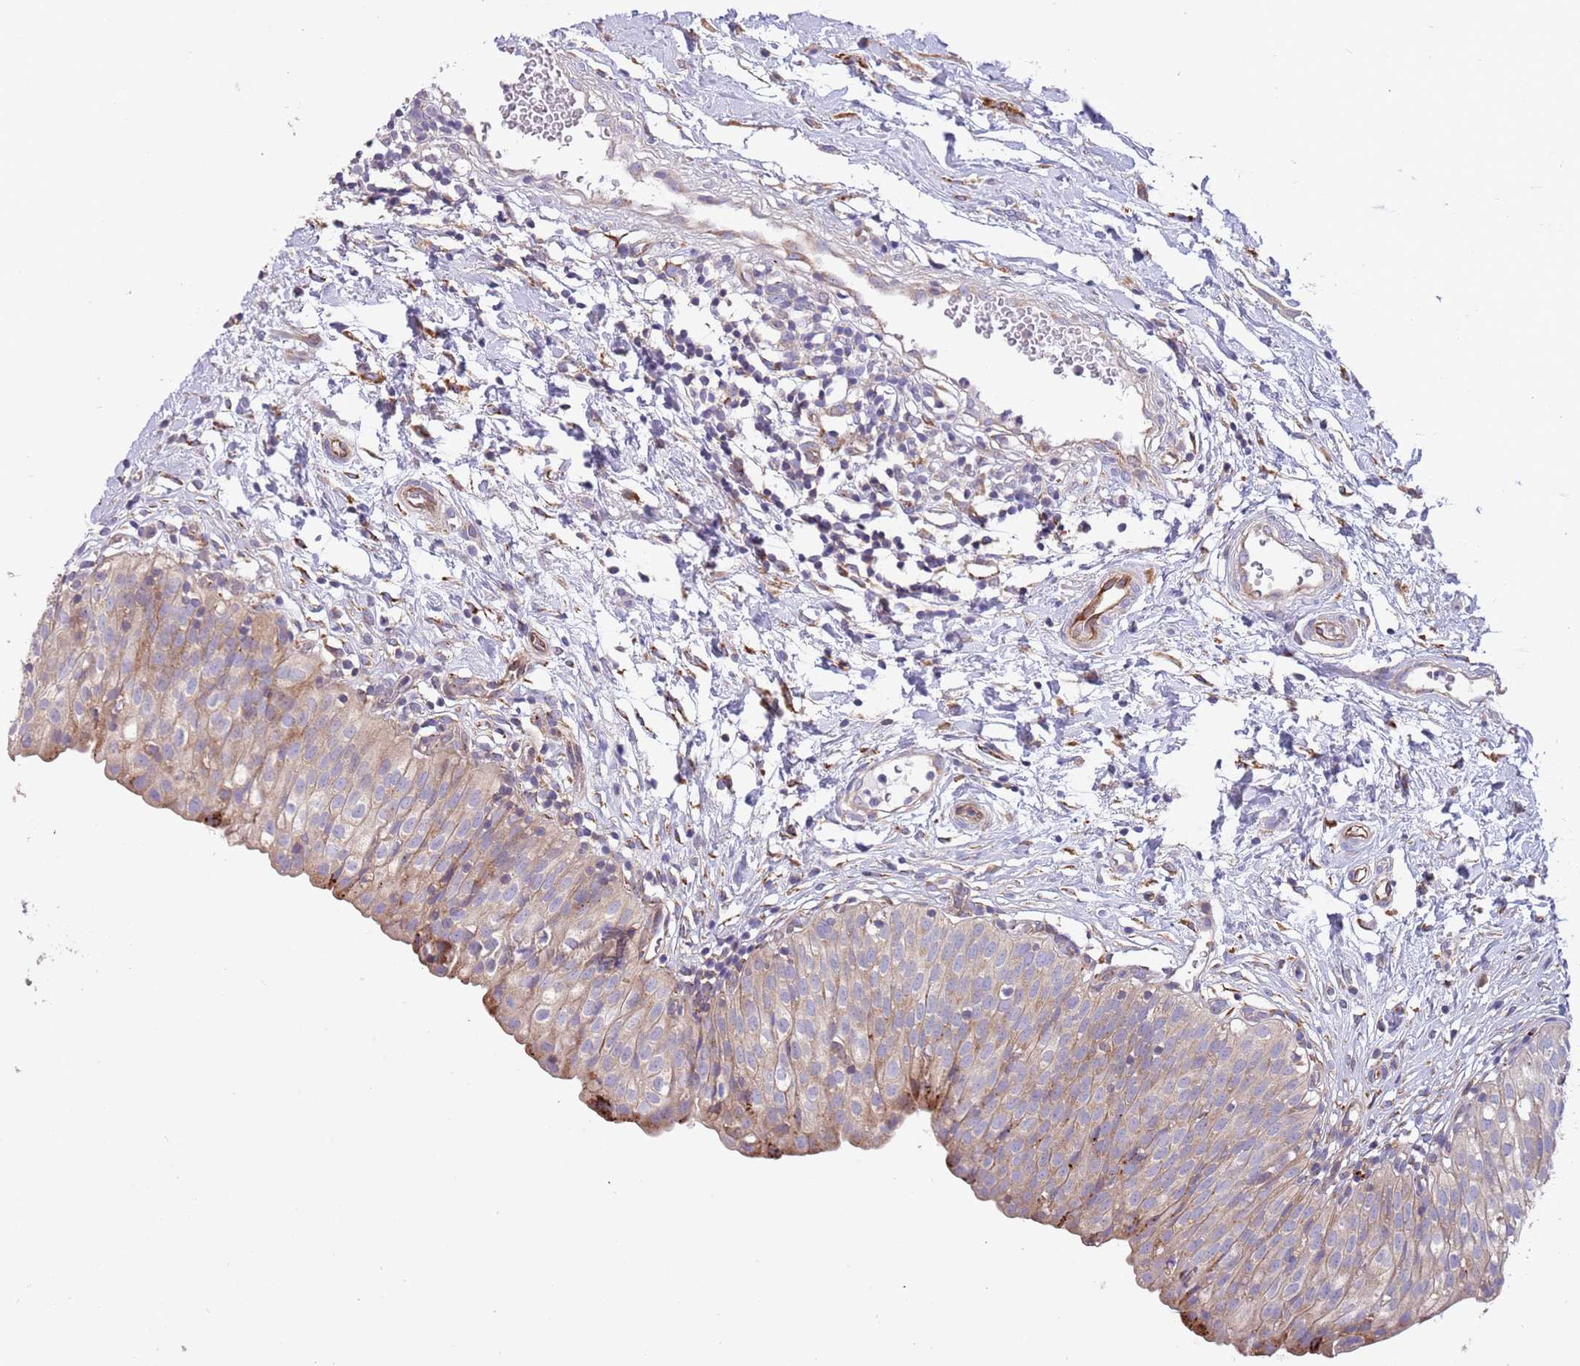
{"staining": {"intensity": "weak", "quantity": ">75%", "location": "cytoplasmic/membranous"}, "tissue": "urinary bladder", "cell_type": "Urothelial cells", "image_type": "normal", "snomed": [{"axis": "morphology", "description": "Normal tissue, NOS"}, {"axis": "topography", "description": "Urinary bladder"}], "caption": "Protein staining demonstrates weak cytoplasmic/membranous positivity in approximately >75% of urothelial cells in unremarkable urinary bladder.", "gene": "ARMCX6", "patient": {"sex": "male", "age": 55}}